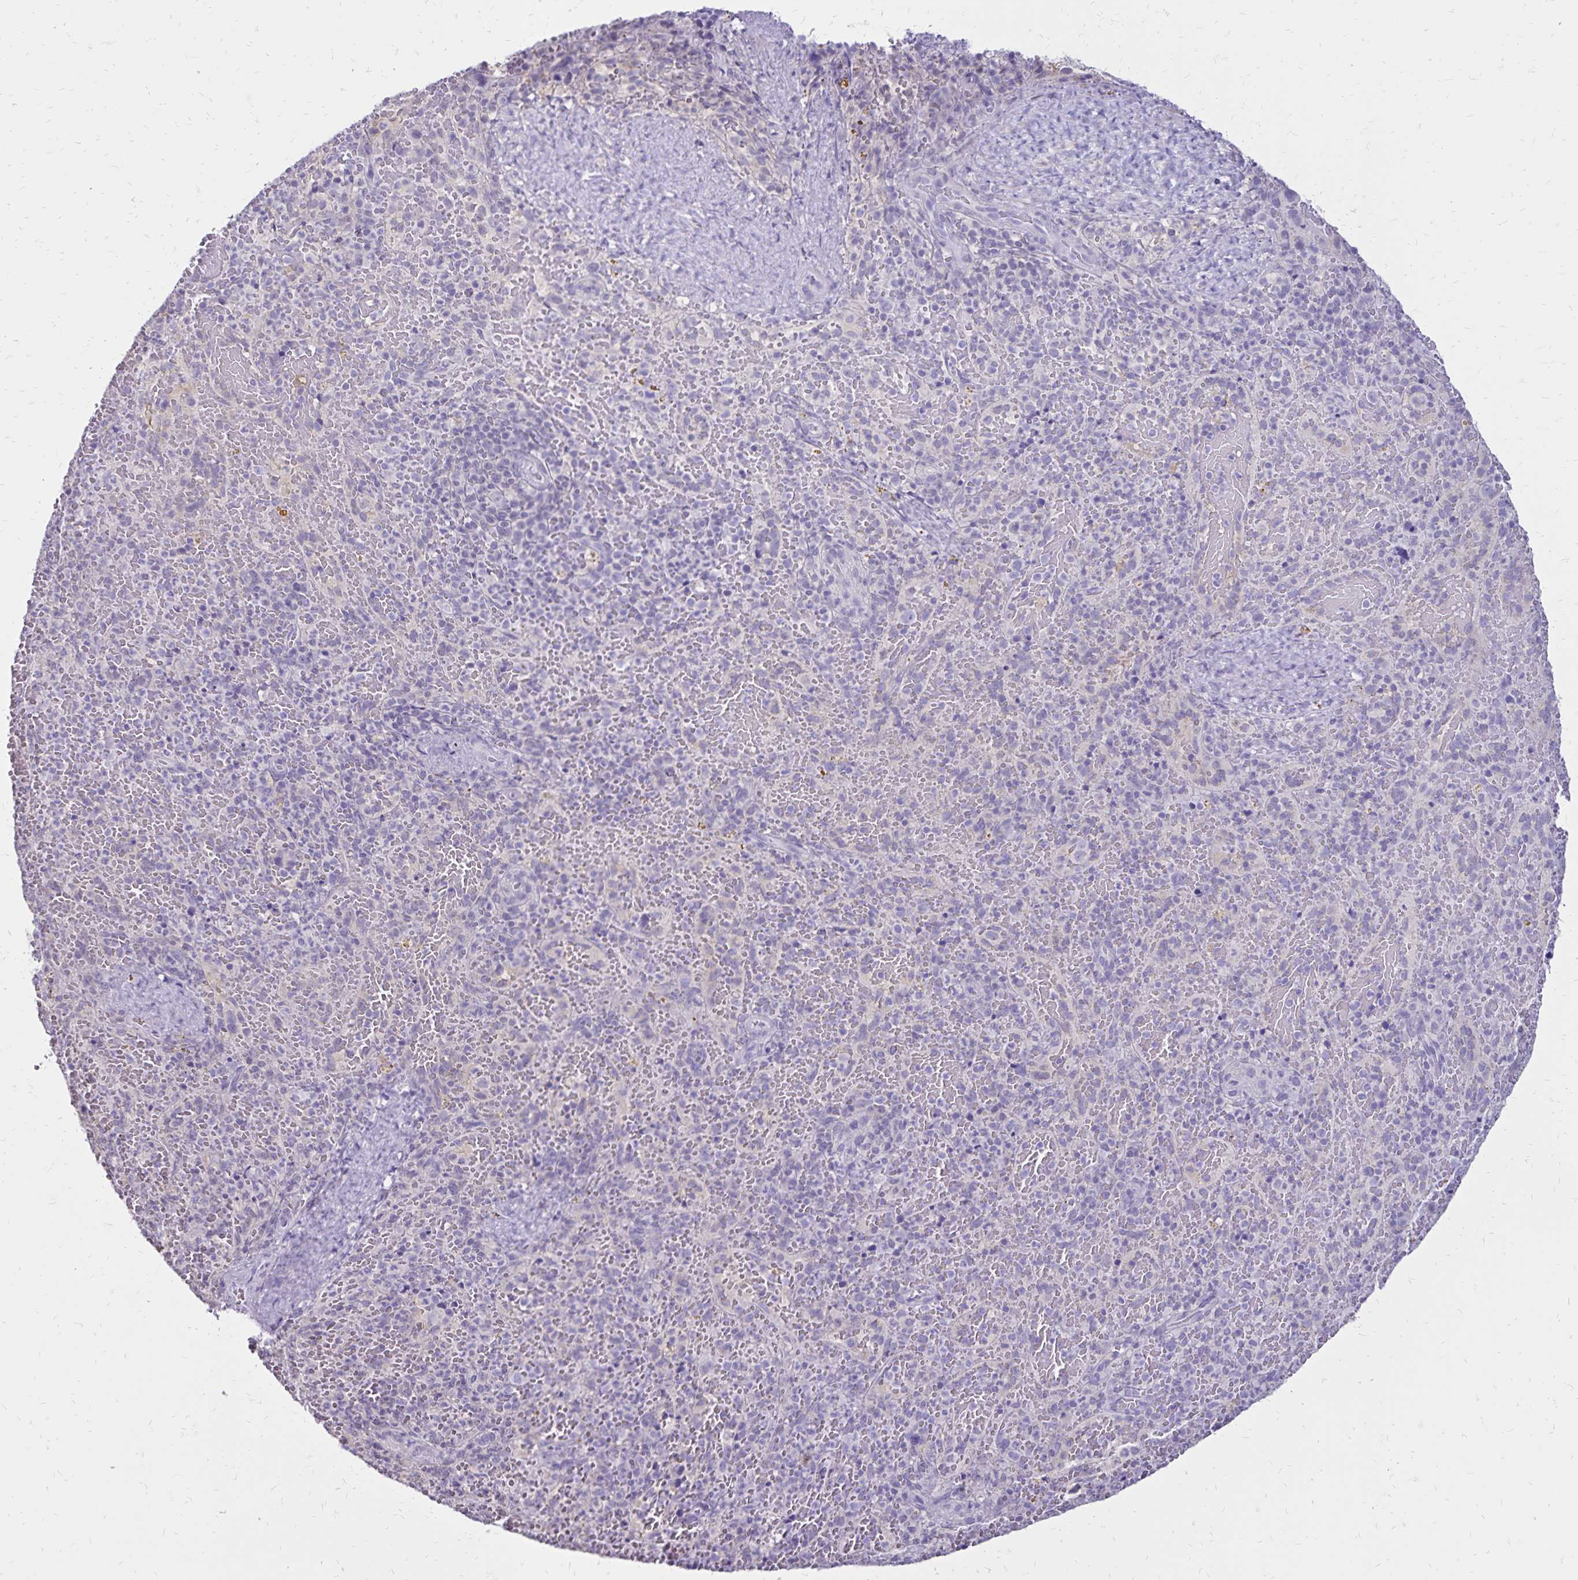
{"staining": {"intensity": "negative", "quantity": "none", "location": "none"}, "tissue": "spleen", "cell_type": "Cells in red pulp", "image_type": "normal", "snomed": [{"axis": "morphology", "description": "Normal tissue, NOS"}, {"axis": "topography", "description": "Spleen"}], "caption": "Immunohistochemistry micrograph of benign spleen: human spleen stained with DAB demonstrates no significant protein positivity in cells in red pulp.", "gene": "SH3GL3", "patient": {"sex": "female", "age": 50}}